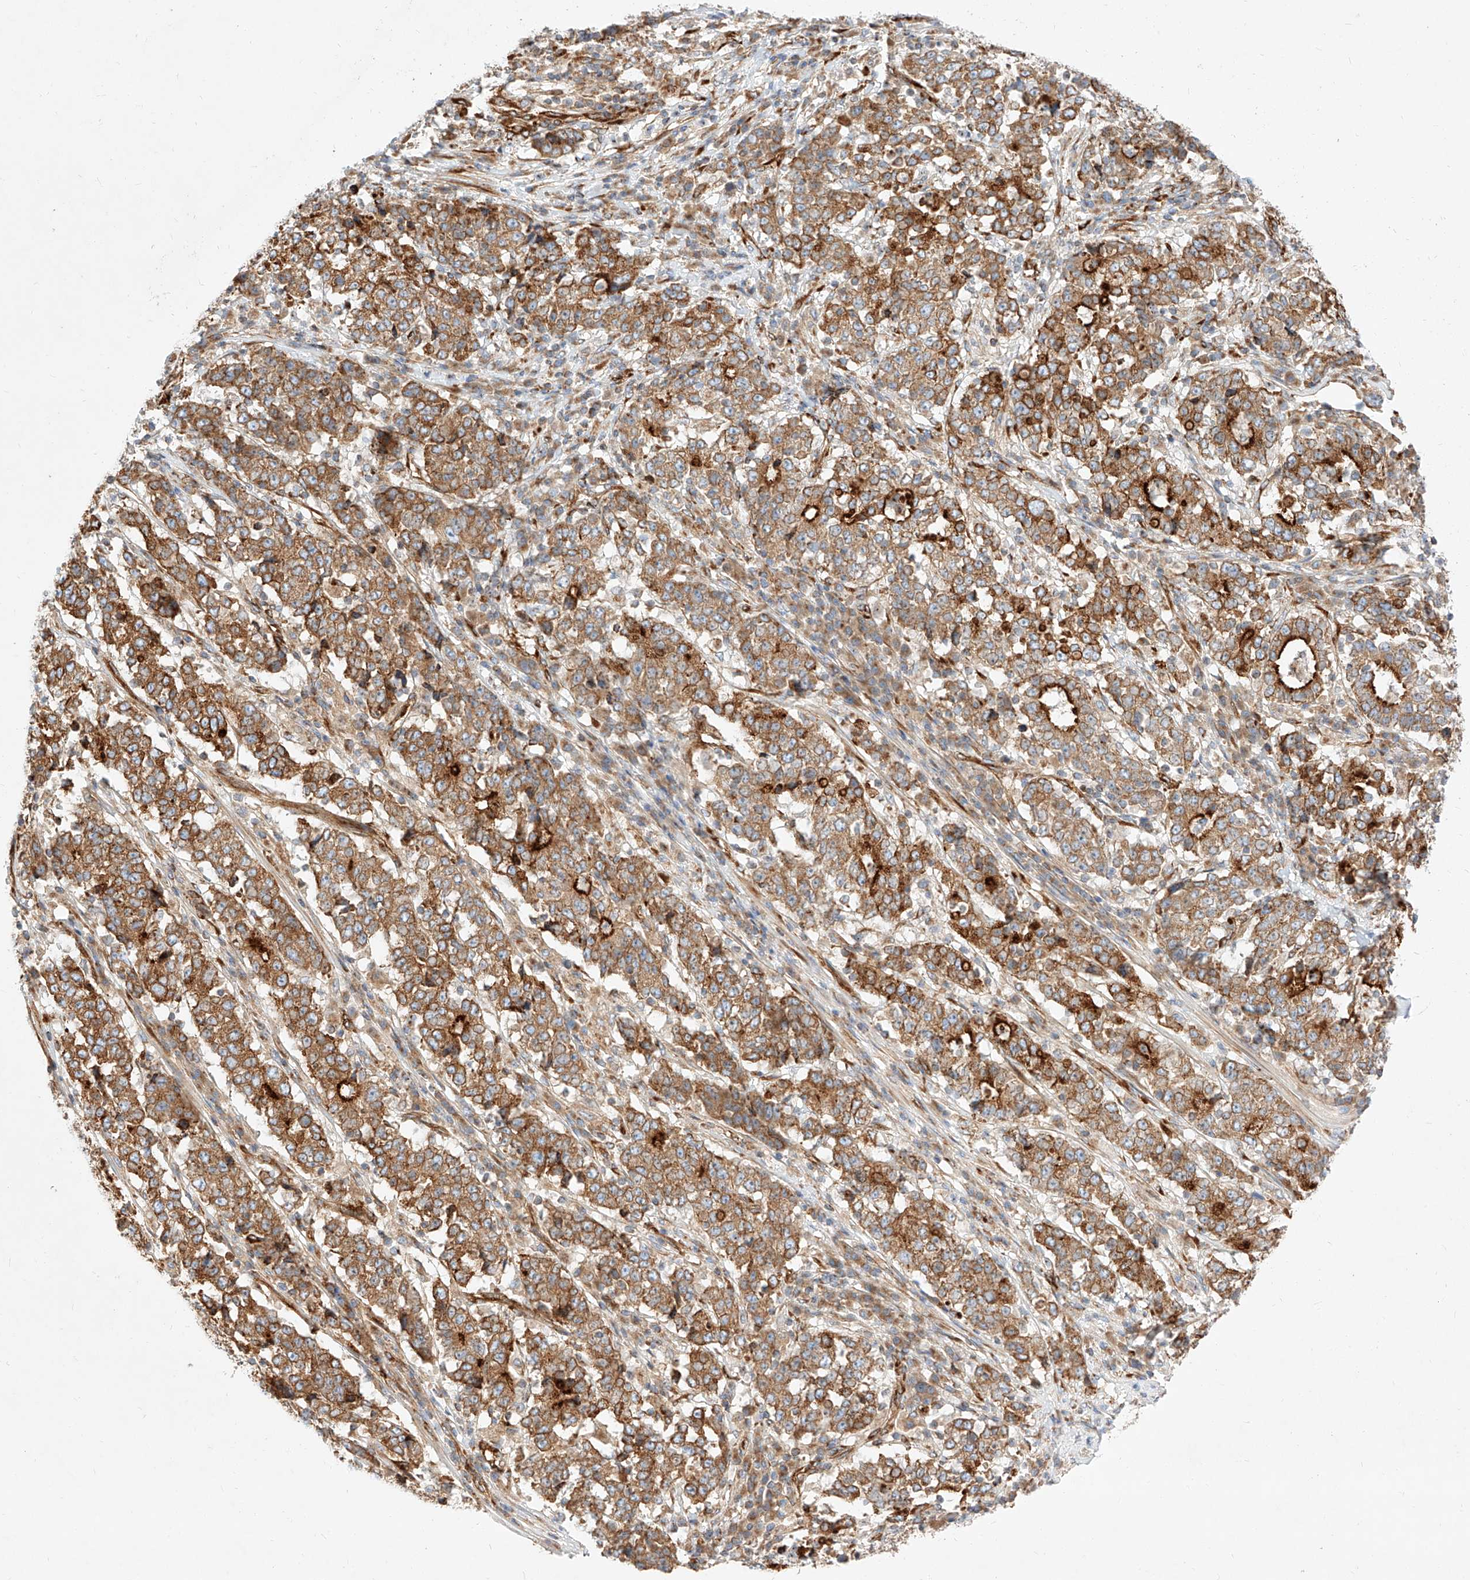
{"staining": {"intensity": "strong", "quantity": ">75%", "location": "cytoplasmic/membranous"}, "tissue": "stomach cancer", "cell_type": "Tumor cells", "image_type": "cancer", "snomed": [{"axis": "morphology", "description": "Adenocarcinoma, NOS"}, {"axis": "topography", "description": "Stomach"}], "caption": "Strong cytoplasmic/membranous protein expression is seen in about >75% of tumor cells in adenocarcinoma (stomach).", "gene": "CSGALNACT2", "patient": {"sex": "male", "age": 59}}